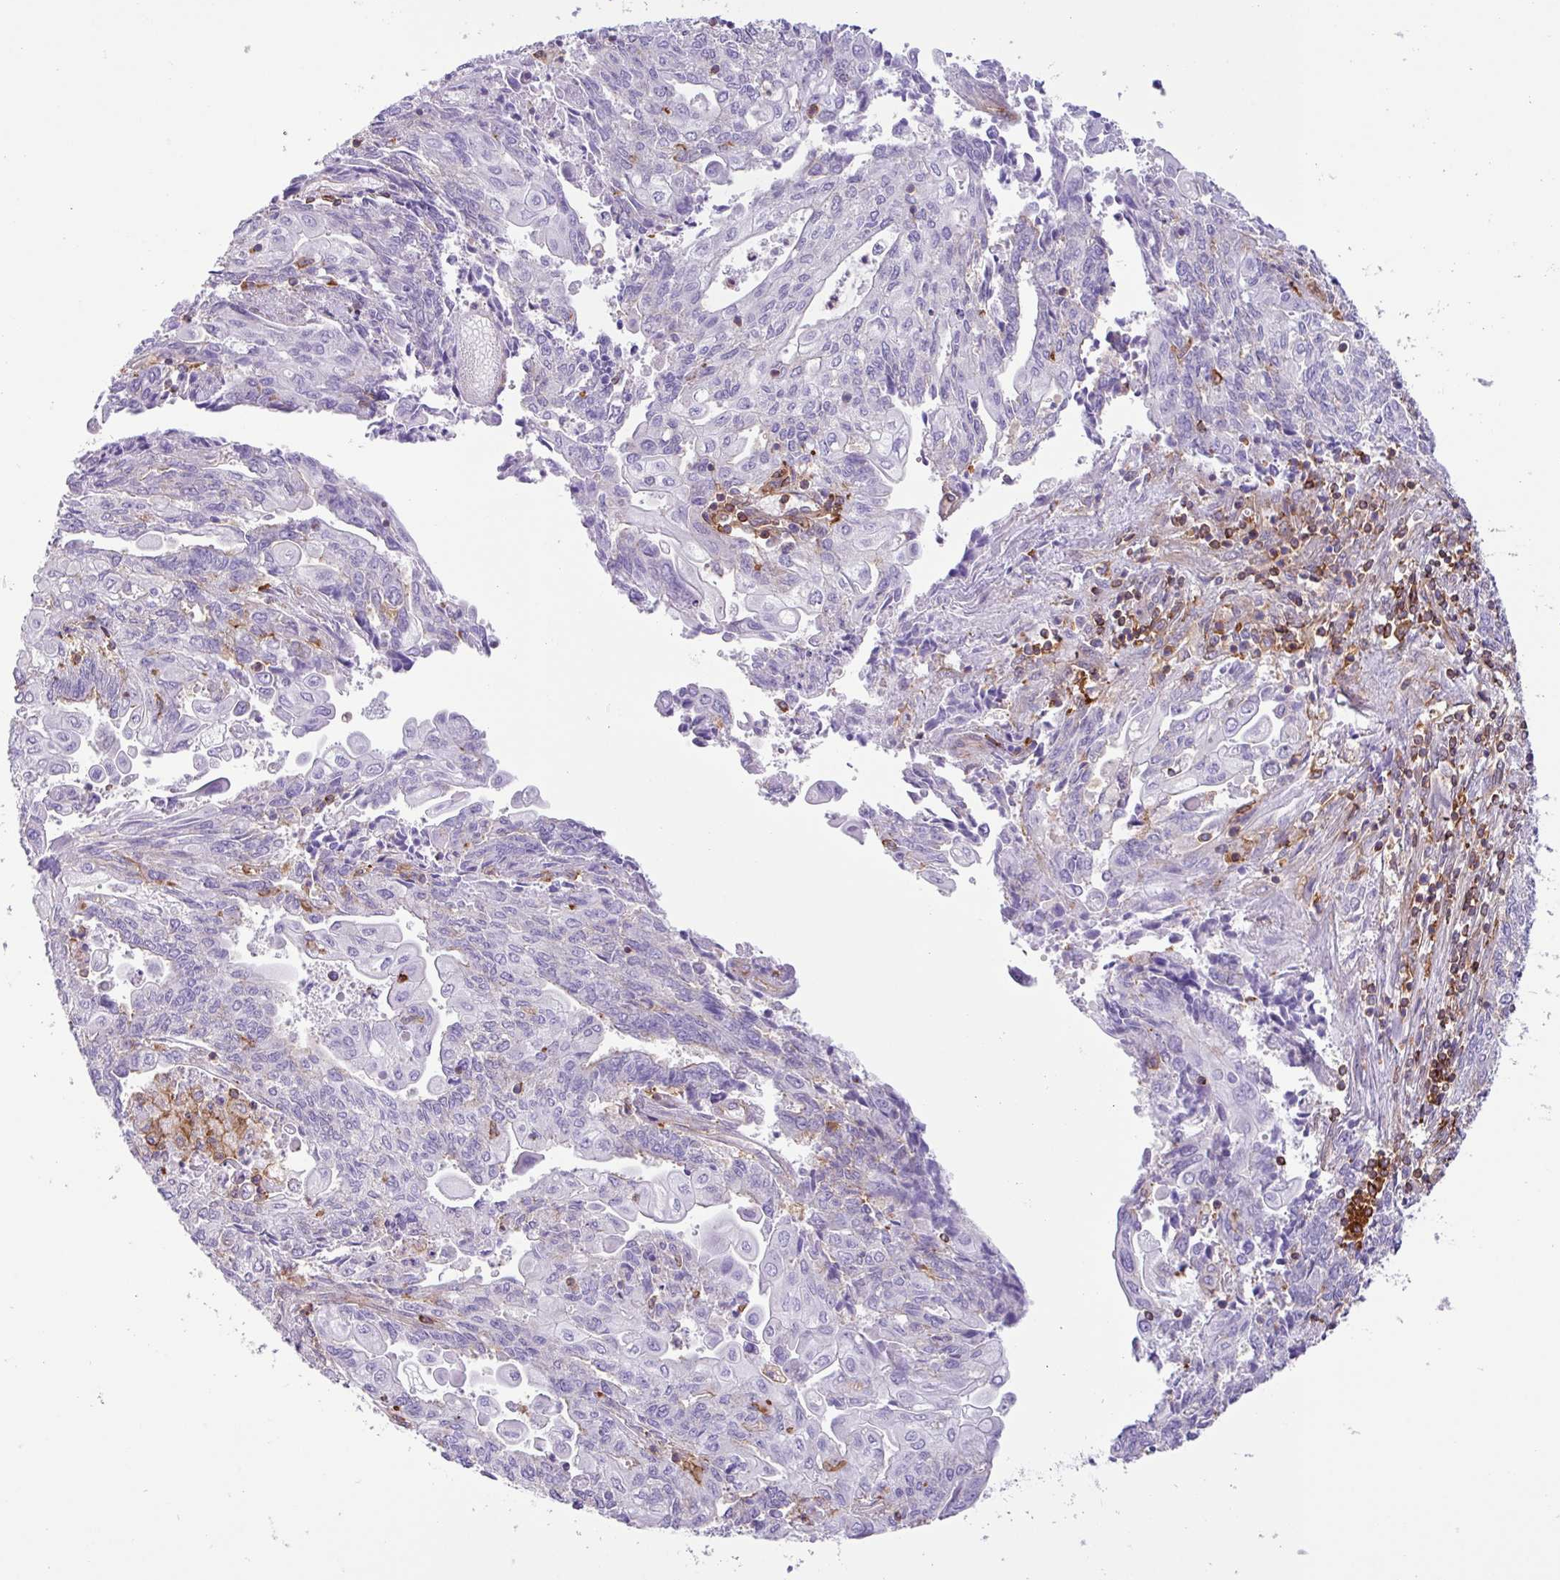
{"staining": {"intensity": "negative", "quantity": "none", "location": "none"}, "tissue": "endometrial cancer", "cell_type": "Tumor cells", "image_type": "cancer", "snomed": [{"axis": "morphology", "description": "Adenocarcinoma, NOS"}, {"axis": "topography", "description": "Endometrium"}], "caption": "High power microscopy photomicrograph of an immunohistochemistry (IHC) micrograph of endometrial adenocarcinoma, revealing no significant staining in tumor cells.", "gene": "PPP1R18", "patient": {"sex": "female", "age": 54}}